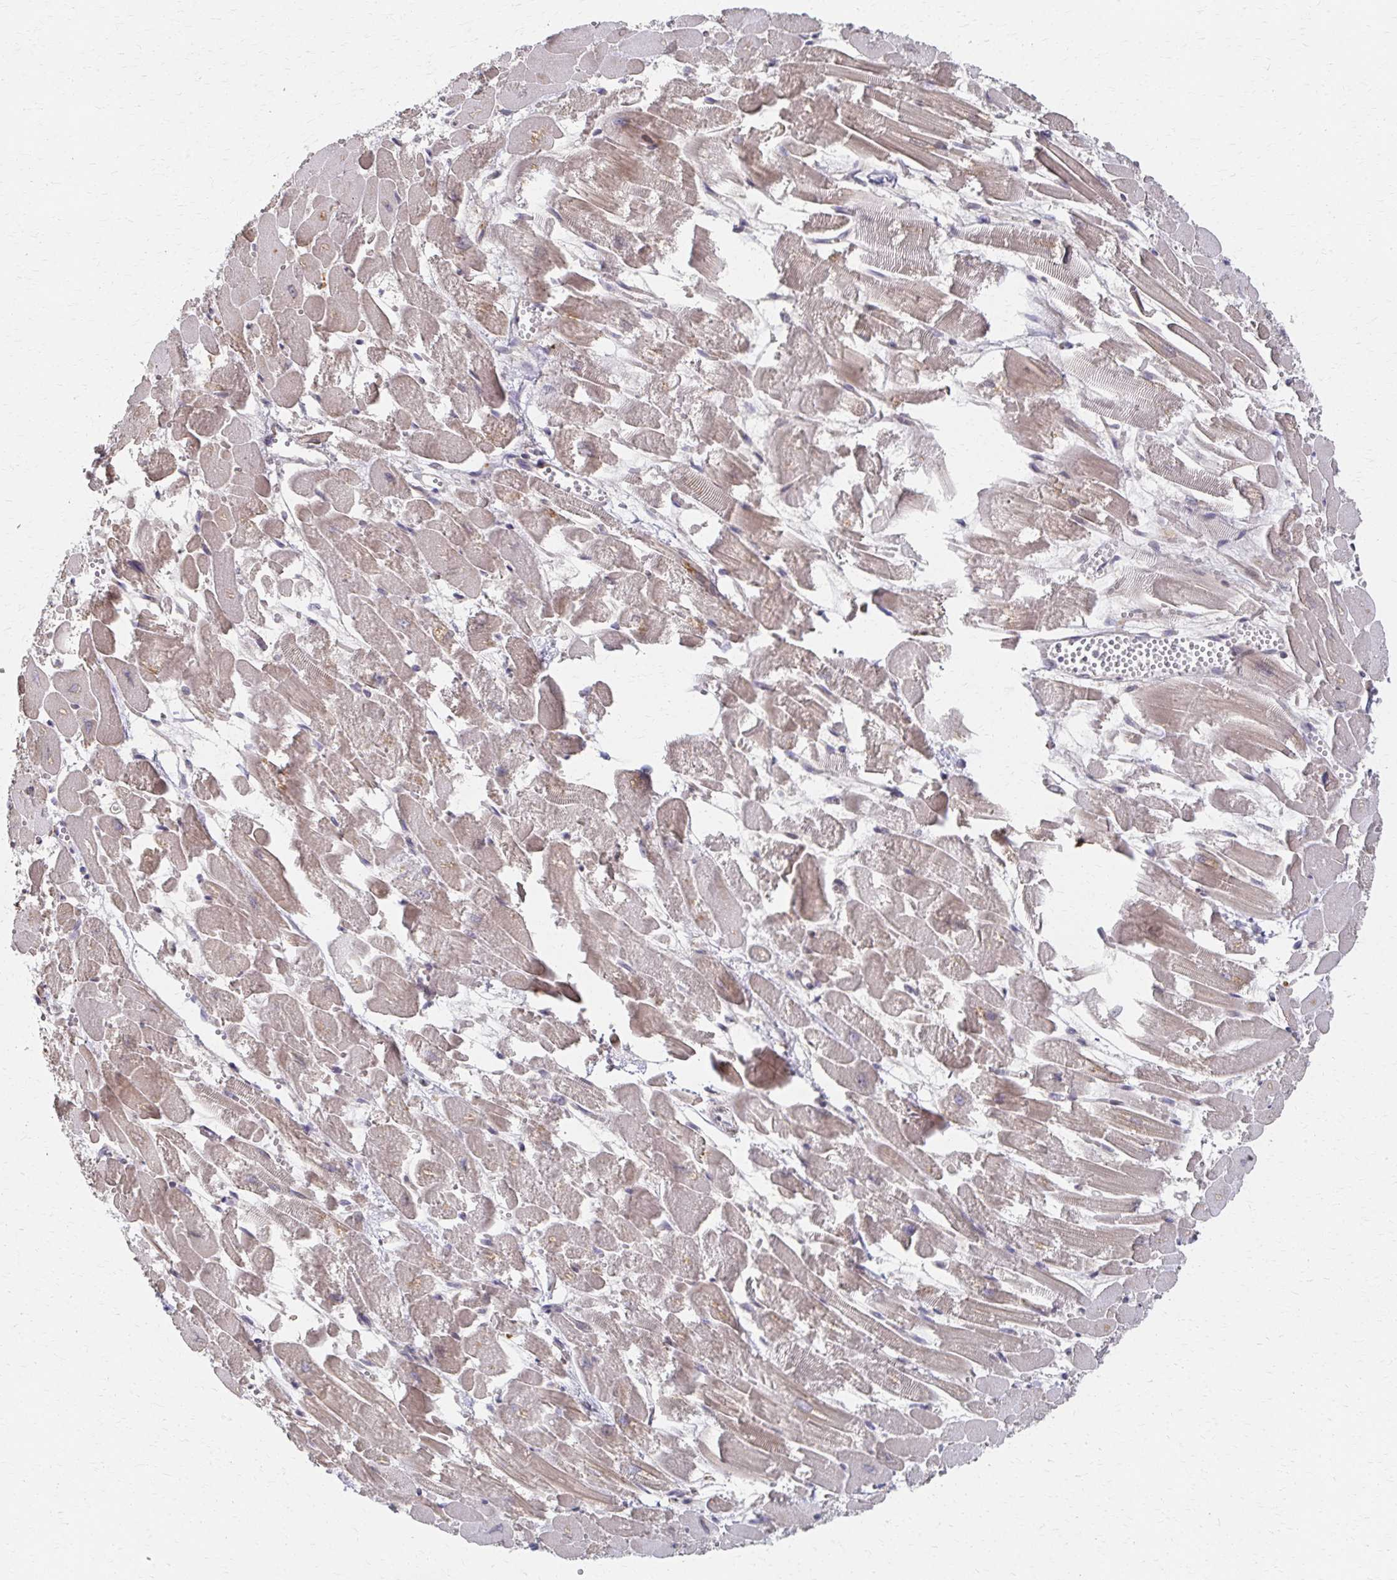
{"staining": {"intensity": "moderate", "quantity": "25%-75%", "location": "cytoplasmic/membranous"}, "tissue": "heart muscle", "cell_type": "Cardiomyocytes", "image_type": "normal", "snomed": [{"axis": "morphology", "description": "Normal tissue, NOS"}, {"axis": "topography", "description": "Heart"}], "caption": "DAB immunohistochemical staining of unremarkable human heart muscle shows moderate cytoplasmic/membranous protein expression in about 25%-75% of cardiomyocytes. Immunohistochemistry stains the protein of interest in brown and the nuclei are stained blue.", "gene": "EOLA1", "patient": {"sex": "female", "age": 52}}